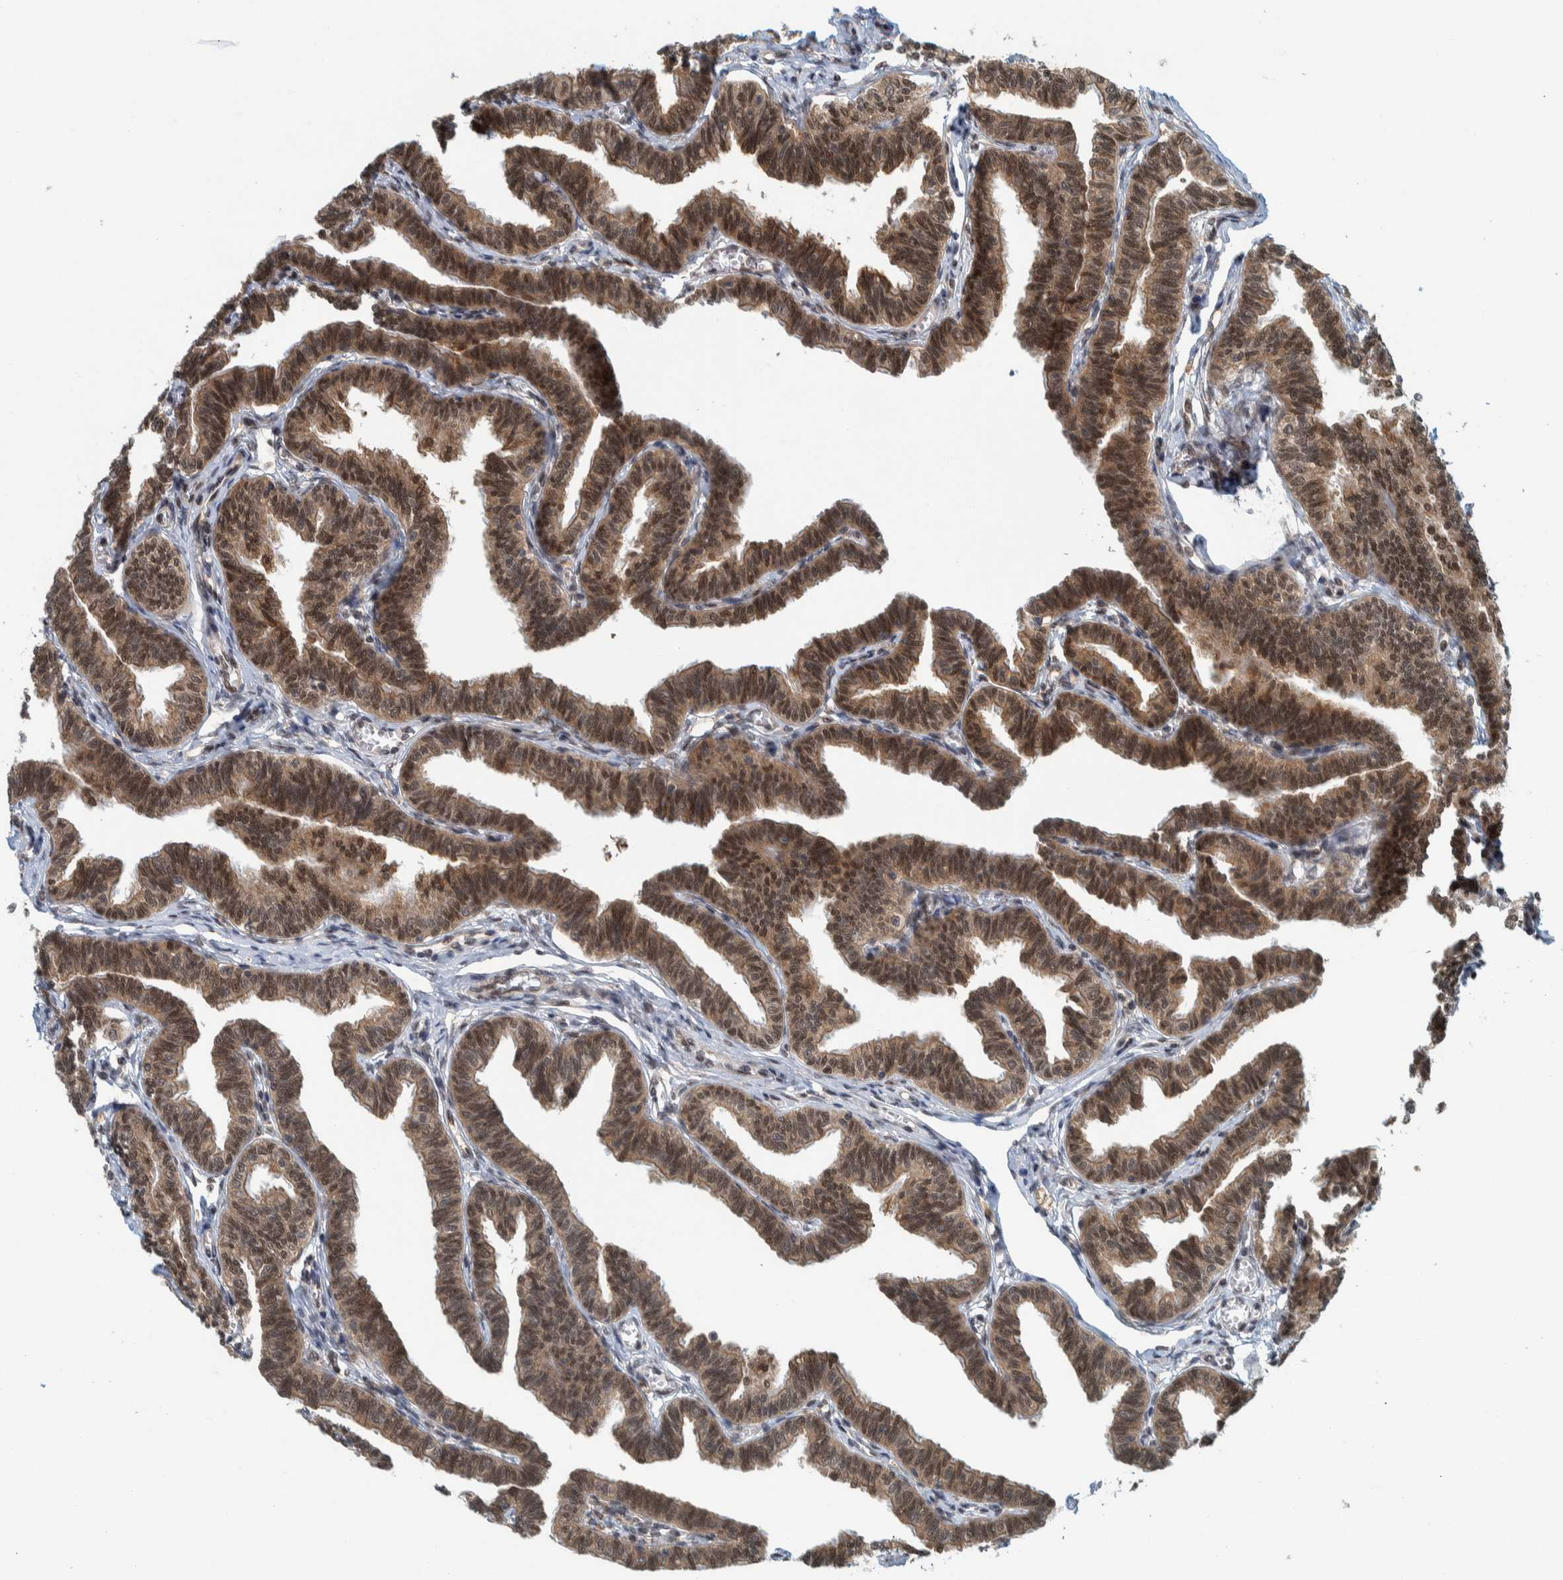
{"staining": {"intensity": "moderate", "quantity": ">75%", "location": "cytoplasmic/membranous,nuclear"}, "tissue": "fallopian tube", "cell_type": "Glandular cells", "image_type": "normal", "snomed": [{"axis": "morphology", "description": "Normal tissue, NOS"}, {"axis": "topography", "description": "Fallopian tube"}, {"axis": "topography", "description": "Ovary"}], "caption": "The immunohistochemical stain highlights moderate cytoplasmic/membranous,nuclear staining in glandular cells of normal fallopian tube. (brown staining indicates protein expression, while blue staining denotes nuclei).", "gene": "COPS3", "patient": {"sex": "female", "age": 23}}